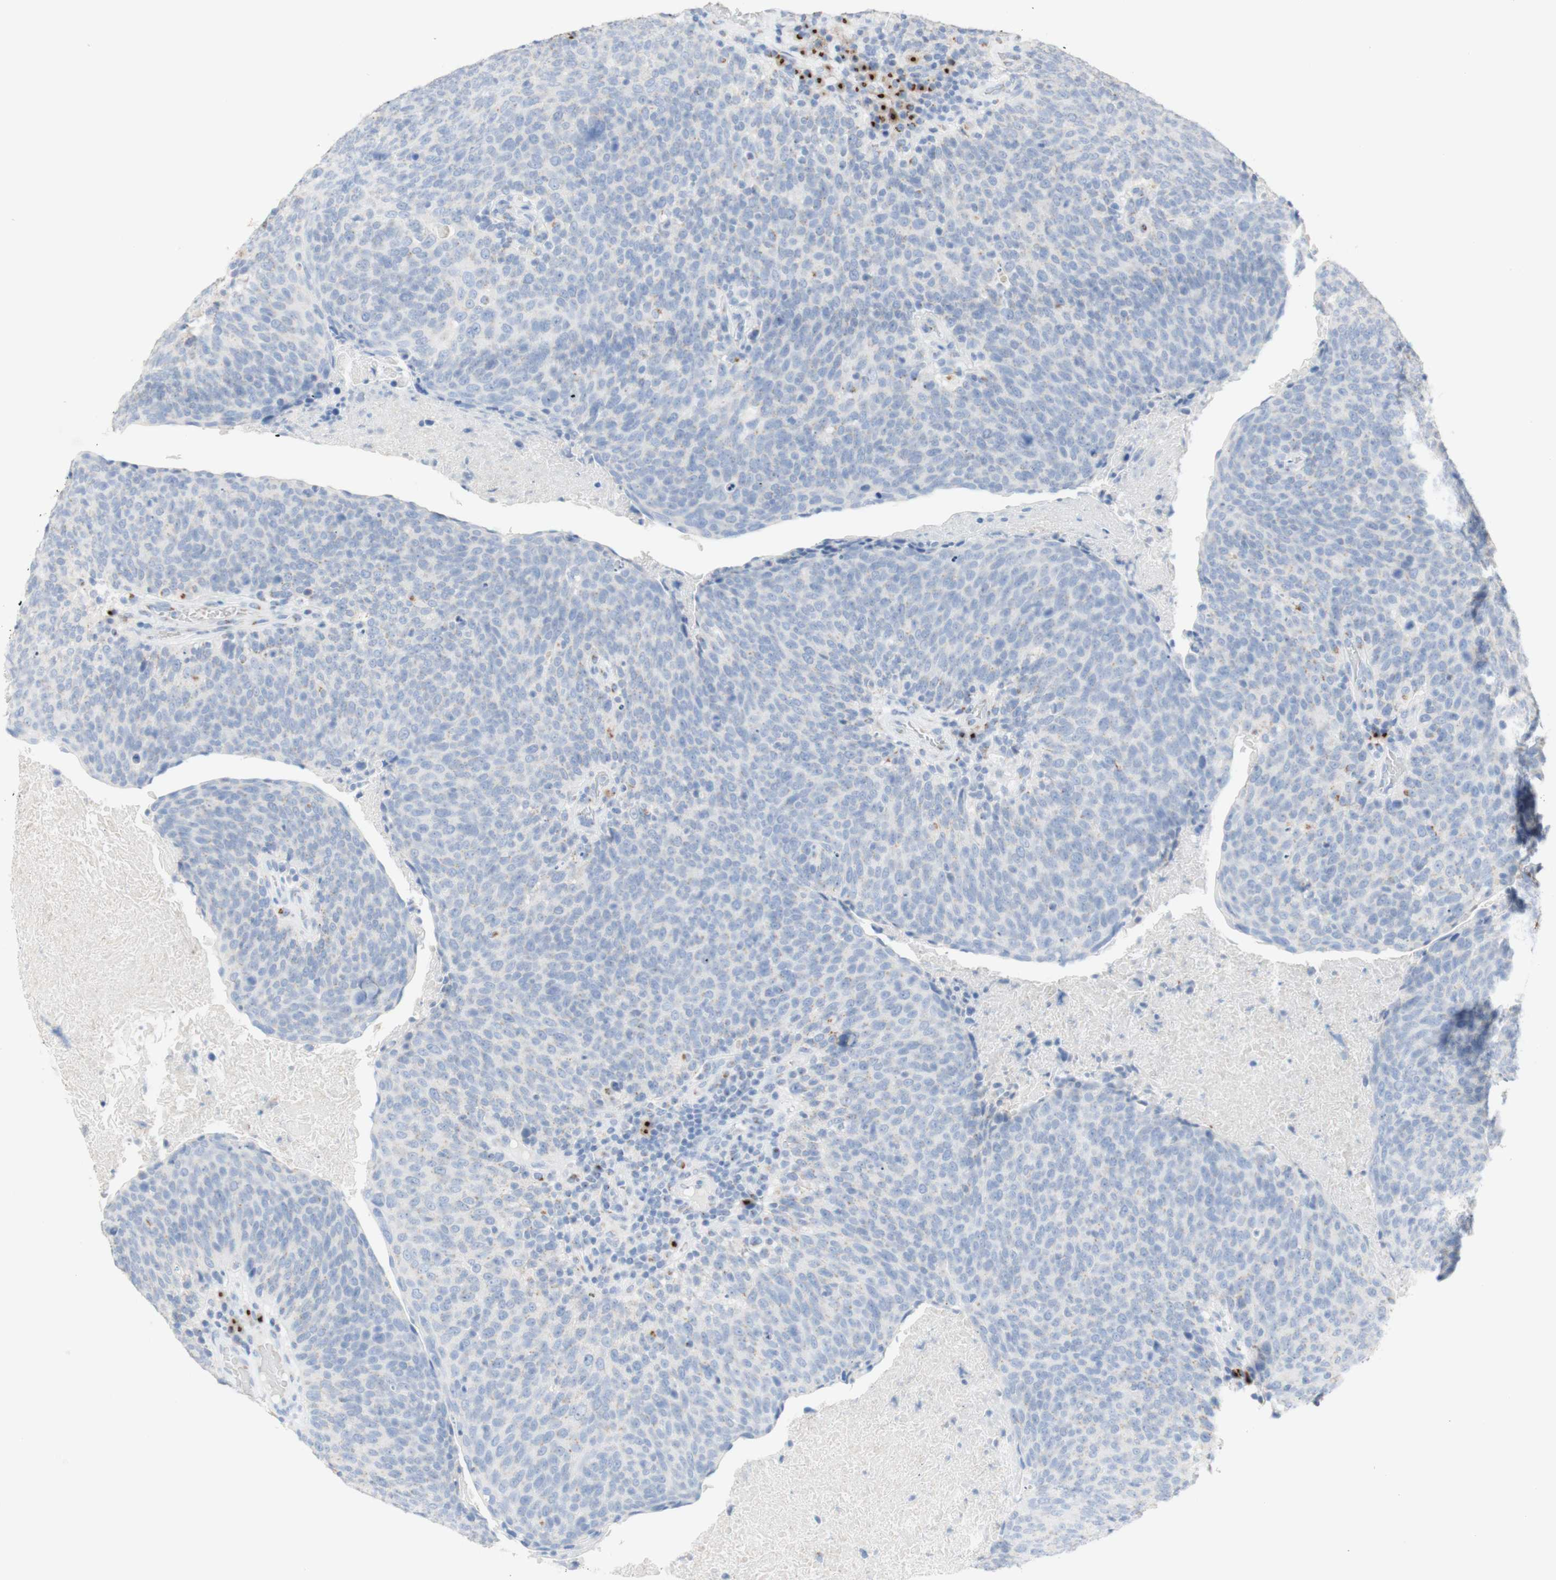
{"staining": {"intensity": "weak", "quantity": "<25%", "location": "cytoplasmic/membranous"}, "tissue": "head and neck cancer", "cell_type": "Tumor cells", "image_type": "cancer", "snomed": [{"axis": "morphology", "description": "Squamous cell carcinoma, NOS"}, {"axis": "morphology", "description": "Squamous cell carcinoma, metastatic, NOS"}, {"axis": "topography", "description": "Lymph node"}, {"axis": "topography", "description": "Head-Neck"}], "caption": "Tumor cells are negative for brown protein staining in head and neck cancer (metastatic squamous cell carcinoma). Nuclei are stained in blue.", "gene": "MANEA", "patient": {"sex": "male", "age": 62}}